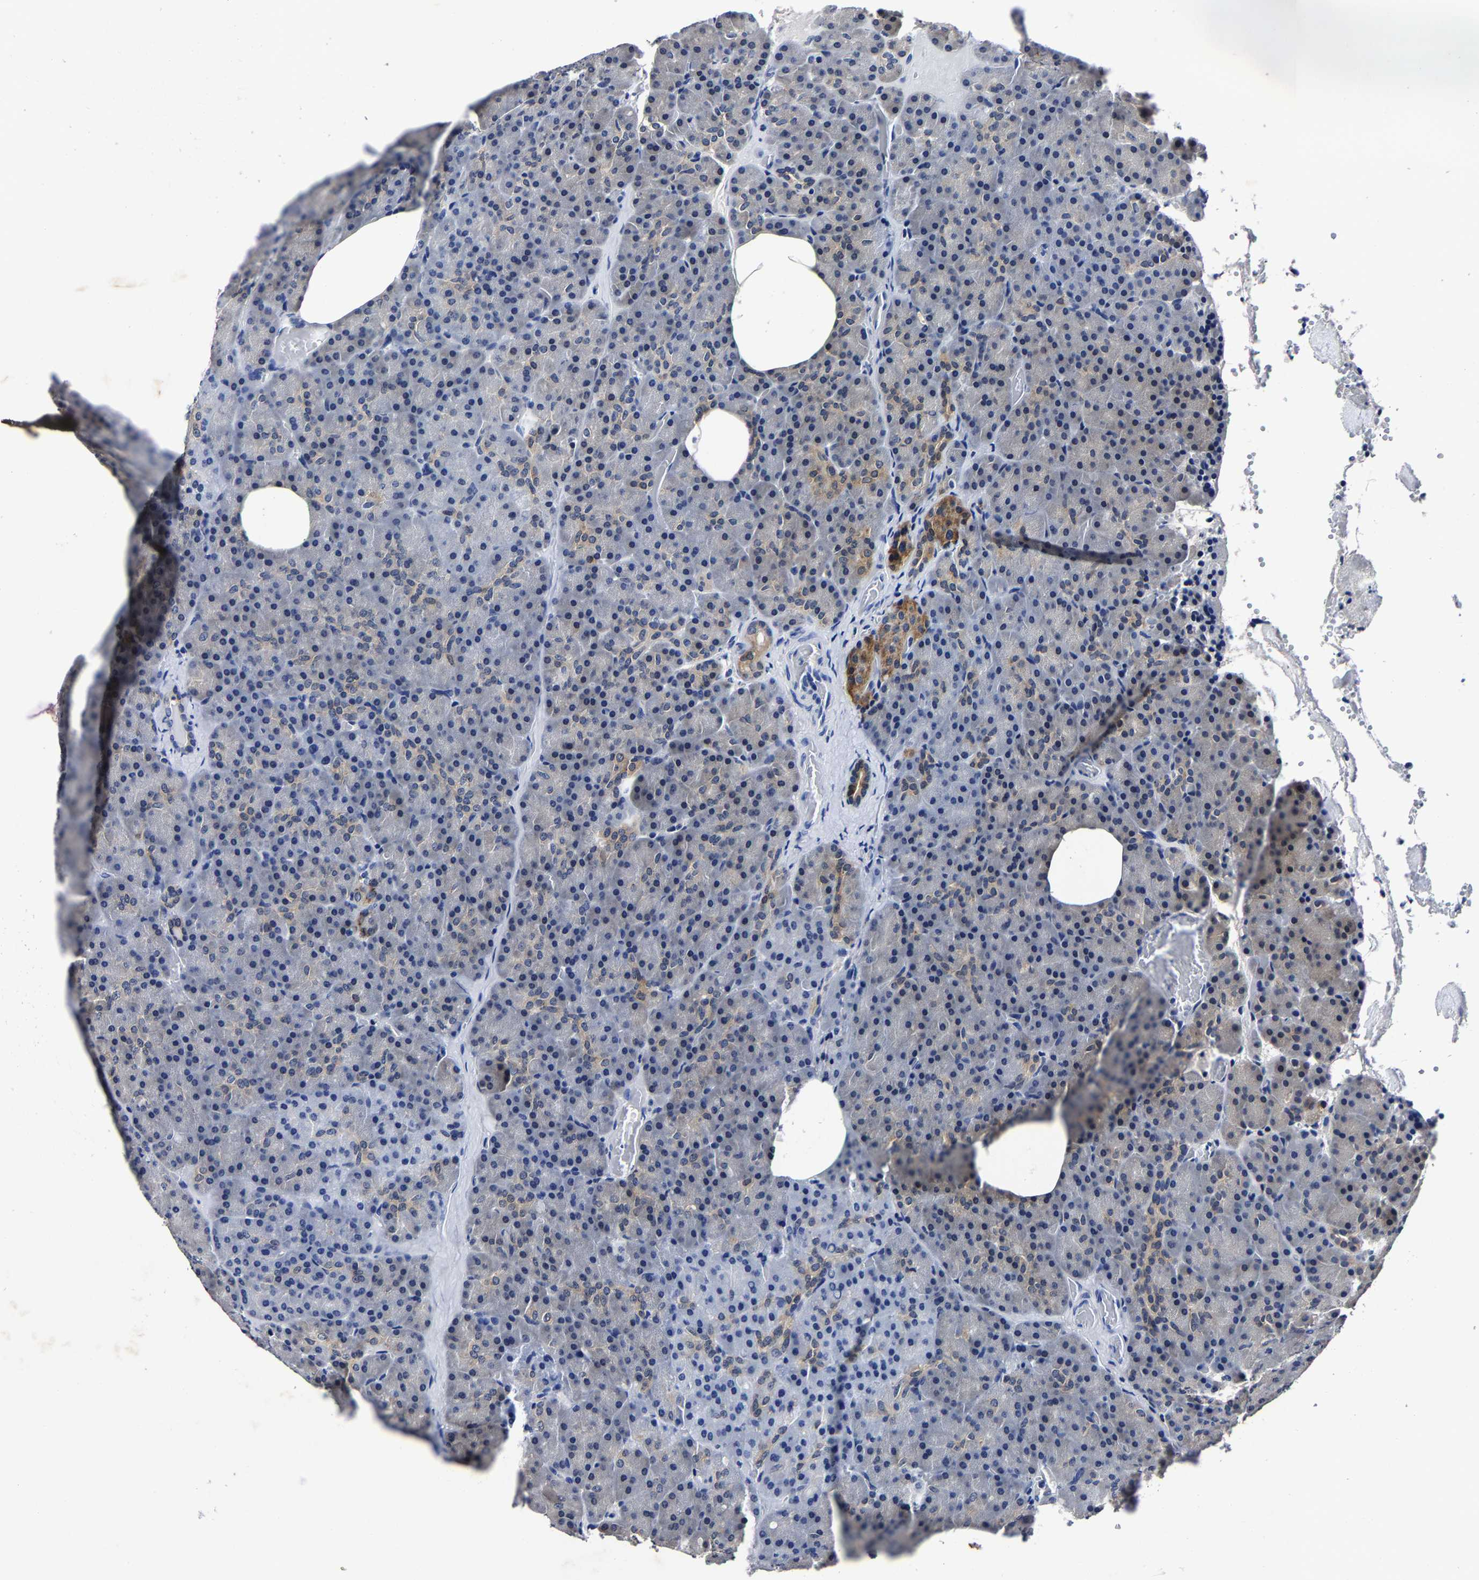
{"staining": {"intensity": "weak", "quantity": "<25%", "location": "cytoplasmic/membranous"}, "tissue": "pancreas", "cell_type": "Exocrine glandular cells", "image_type": "normal", "snomed": [{"axis": "morphology", "description": "Normal tissue, NOS"}, {"axis": "morphology", "description": "Carcinoid, malignant, NOS"}, {"axis": "topography", "description": "Pancreas"}], "caption": "High magnification brightfield microscopy of benign pancreas stained with DAB (3,3'-diaminobenzidine) (brown) and counterstained with hematoxylin (blue): exocrine glandular cells show no significant positivity.", "gene": "PSPH", "patient": {"sex": "female", "age": 35}}